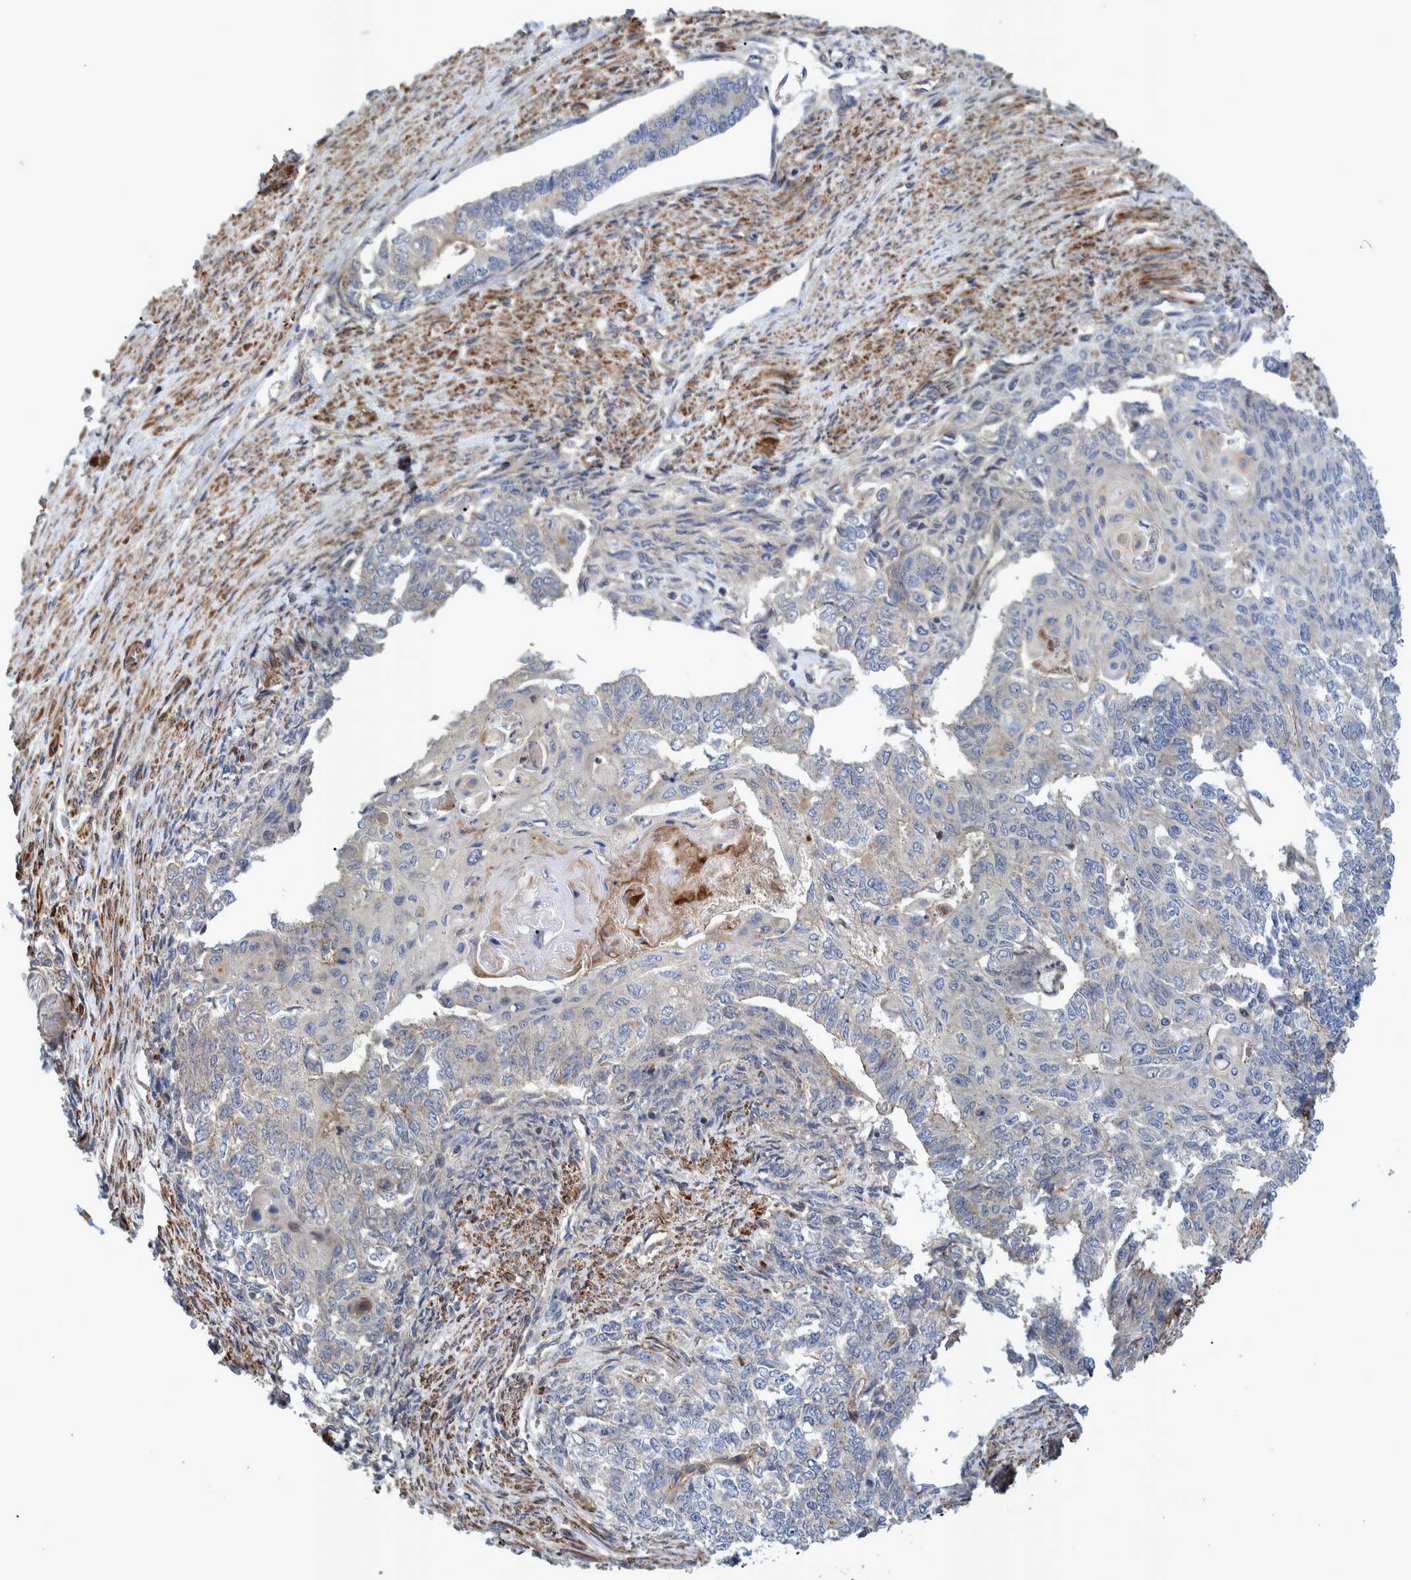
{"staining": {"intensity": "weak", "quantity": "<25%", "location": "cytoplasmic/membranous"}, "tissue": "endometrial cancer", "cell_type": "Tumor cells", "image_type": "cancer", "snomed": [{"axis": "morphology", "description": "Adenocarcinoma, NOS"}, {"axis": "topography", "description": "Endometrium"}], "caption": "Tumor cells are negative for brown protein staining in adenocarcinoma (endometrial).", "gene": "GRPEL2", "patient": {"sex": "female", "age": 32}}